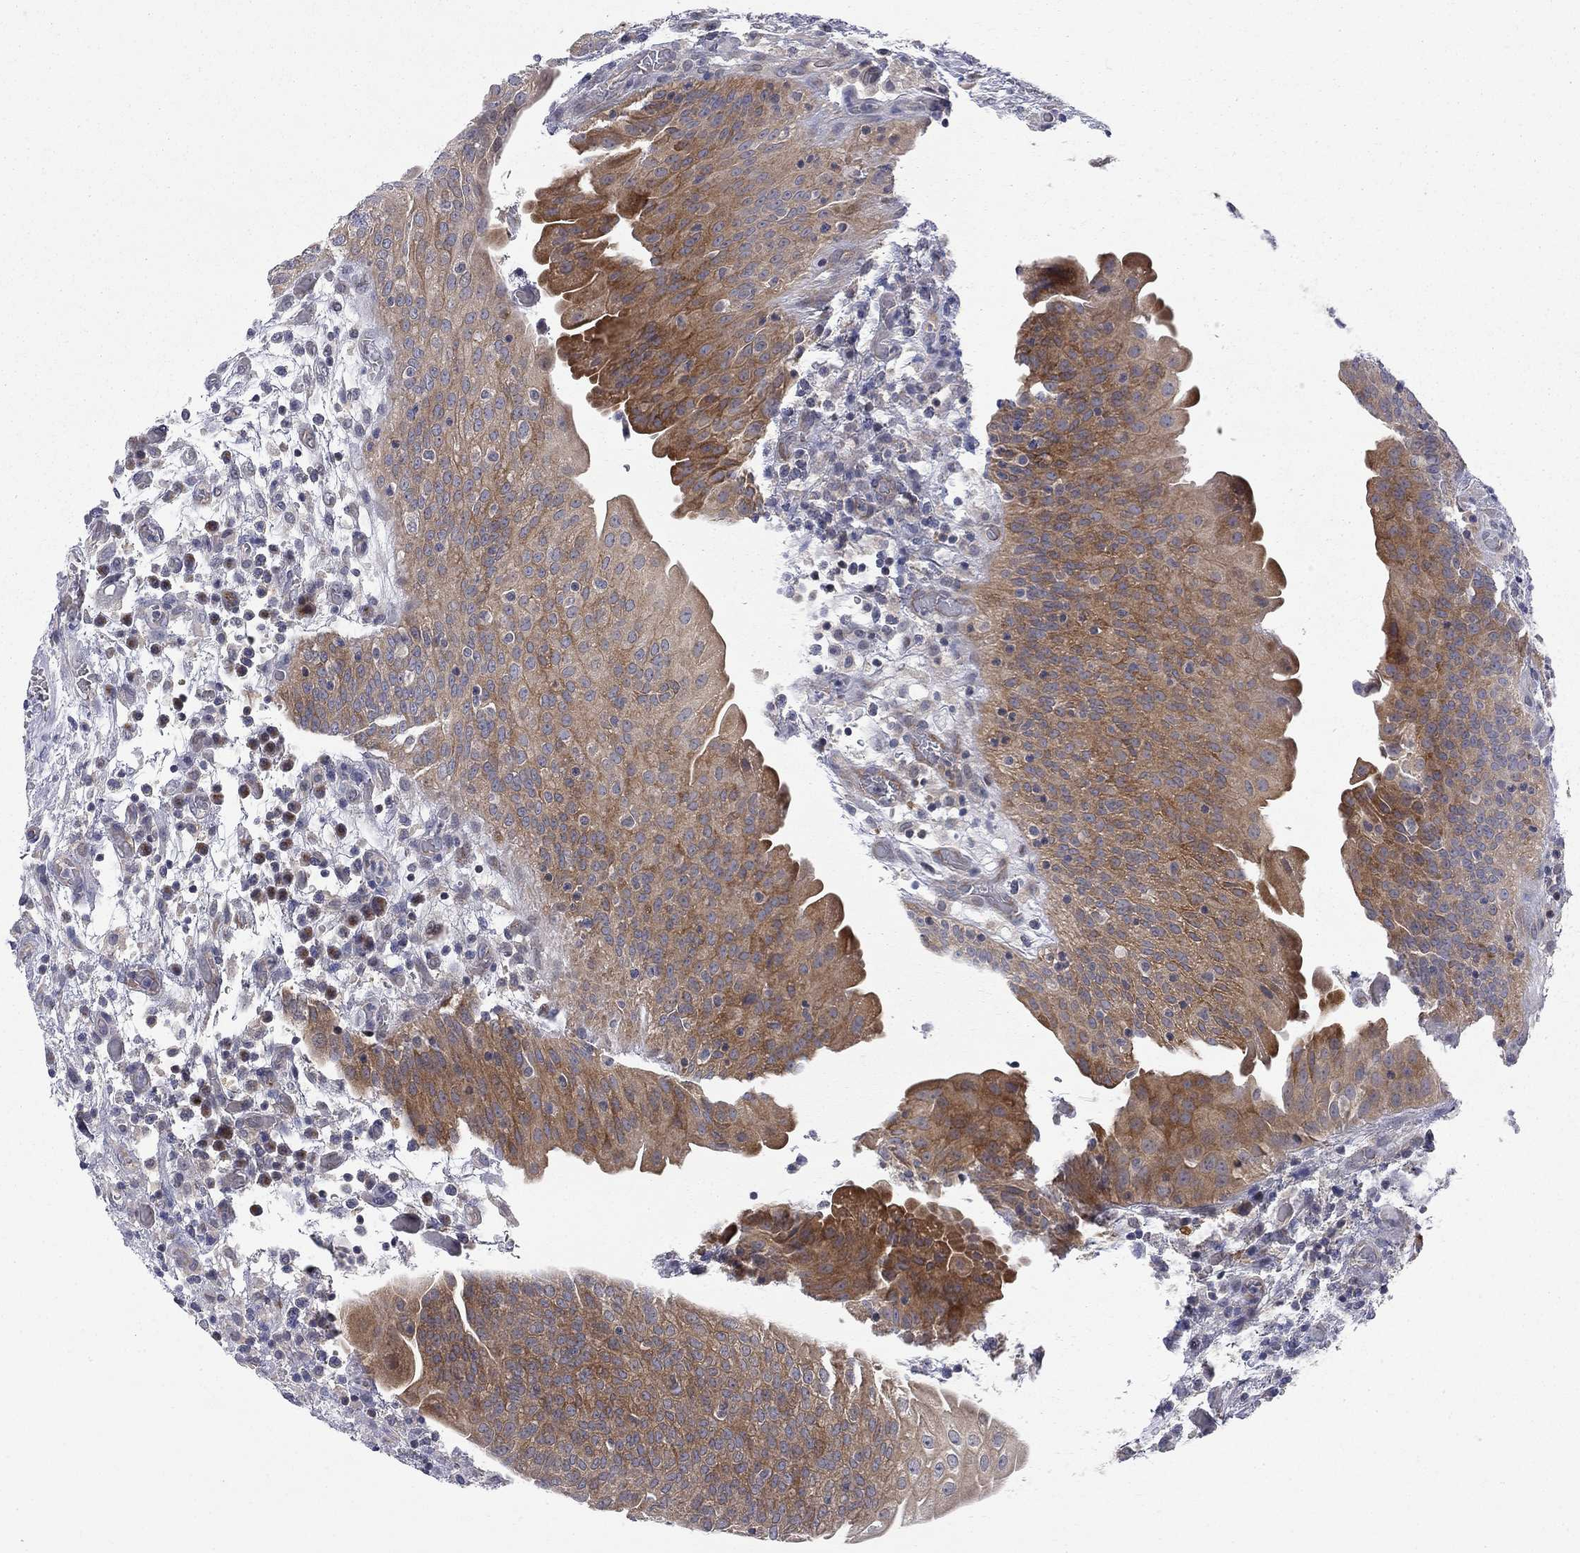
{"staining": {"intensity": "strong", "quantity": "25%-75%", "location": "cytoplasmic/membranous"}, "tissue": "urothelial cancer", "cell_type": "Tumor cells", "image_type": "cancer", "snomed": [{"axis": "morphology", "description": "Urothelial carcinoma, High grade"}, {"axis": "topography", "description": "Urinary bladder"}], "caption": "IHC photomicrograph of human urothelial cancer stained for a protein (brown), which shows high levels of strong cytoplasmic/membranous expression in approximately 25%-75% of tumor cells.", "gene": "GALNT8", "patient": {"sex": "male", "age": 60}}